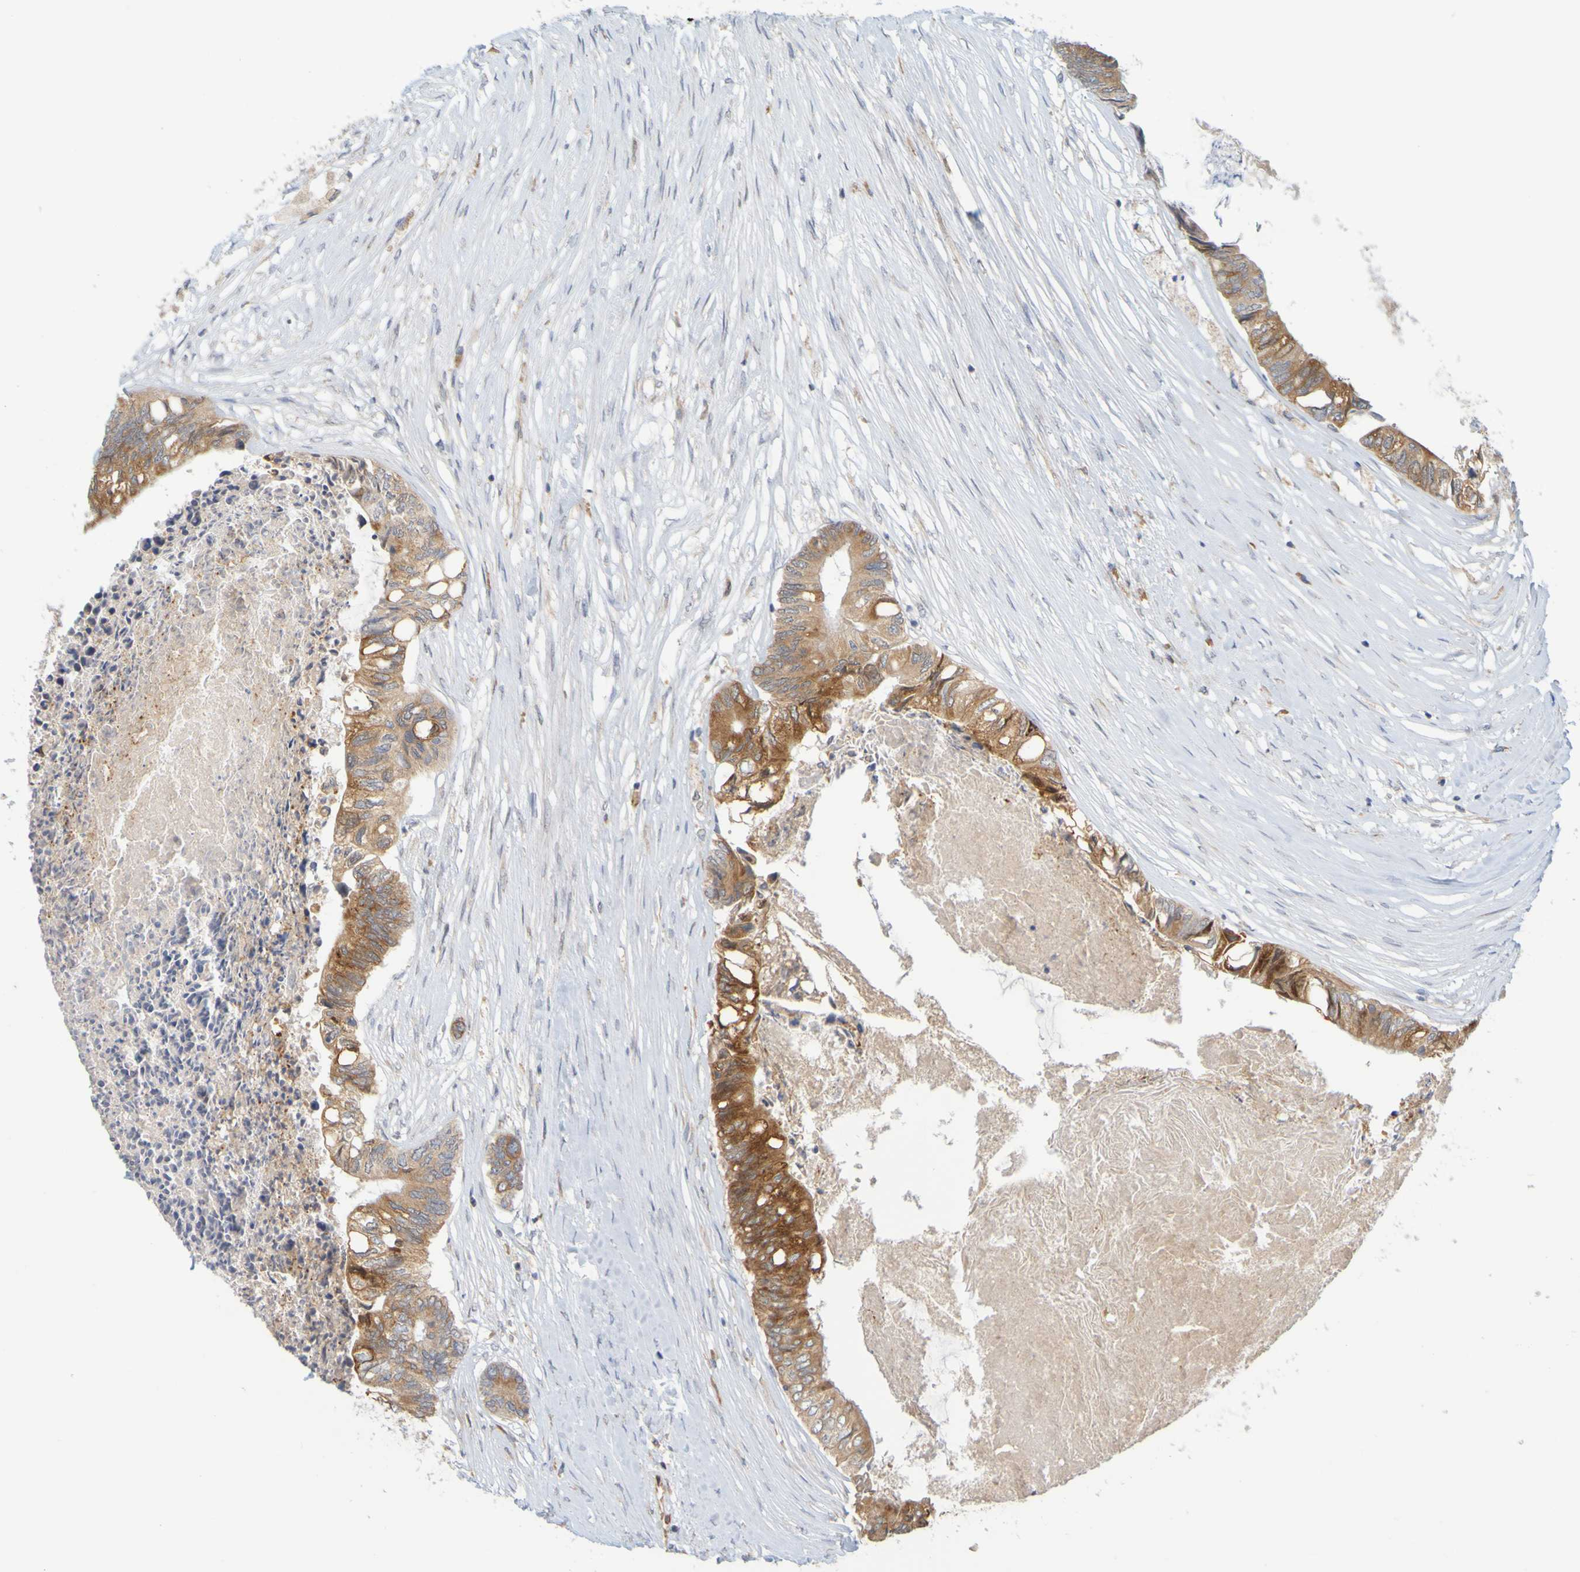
{"staining": {"intensity": "moderate", "quantity": ">75%", "location": "cytoplasmic/membranous"}, "tissue": "colorectal cancer", "cell_type": "Tumor cells", "image_type": "cancer", "snomed": [{"axis": "morphology", "description": "Adenocarcinoma, NOS"}, {"axis": "topography", "description": "Rectum"}], "caption": "The immunohistochemical stain labels moderate cytoplasmic/membranous staining in tumor cells of colorectal adenocarcinoma tissue.", "gene": "MOGS", "patient": {"sex": "male", "age": 63}}